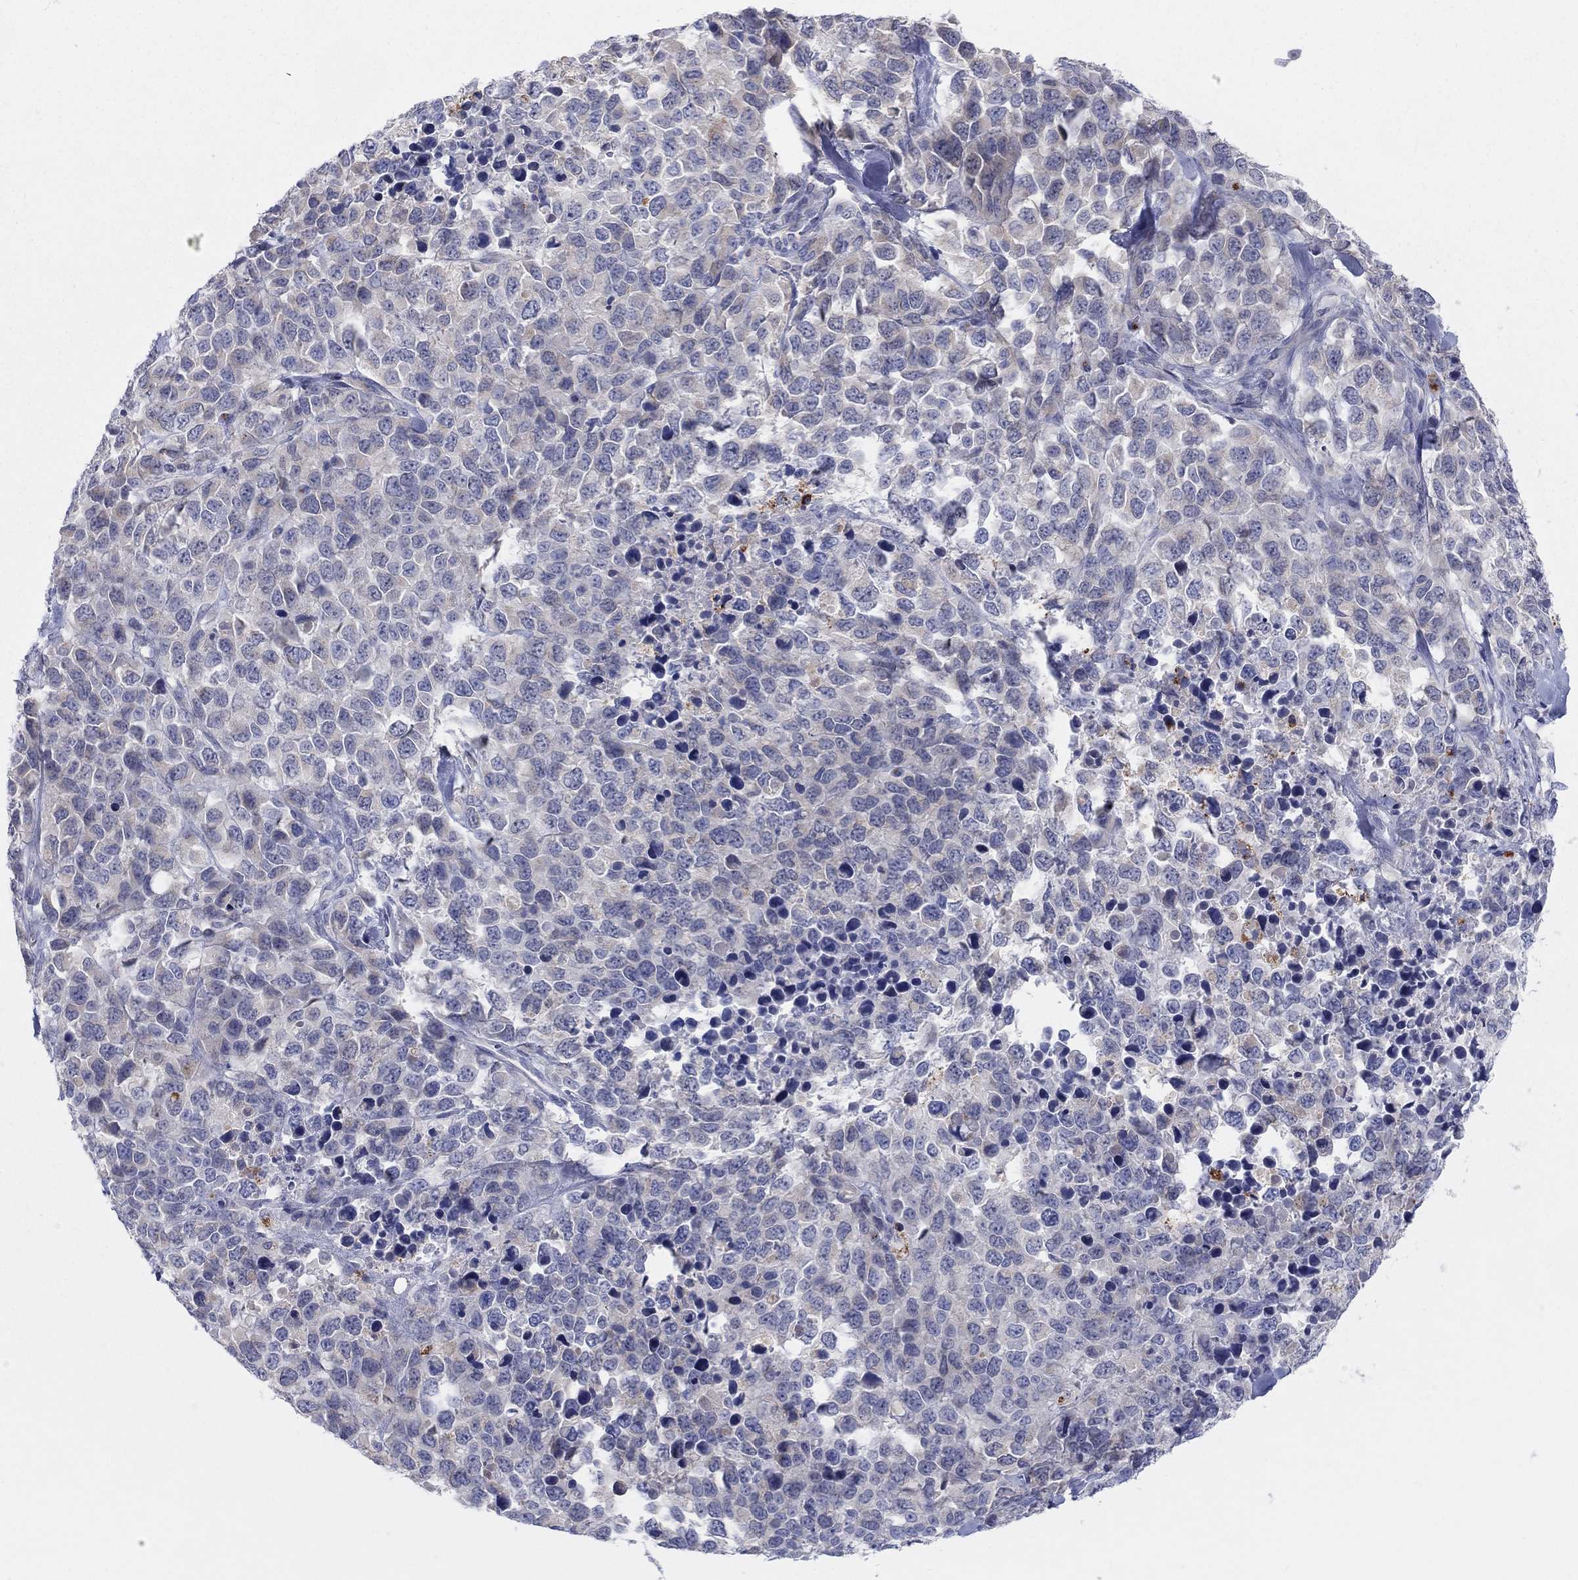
{"staining": {"intensity": "negative", "quantity": "none", "location": "none"}, "tissue": "melanoma", "cell_type": "Tumor cells", "image_type": "cancer", "snomed": [{"axis": "morphology", "description": "Malignant melanoma, Metastatic site"}, {"axis": "topography", "description": "Skin"}], "caption": "Immunohistochemistry (IHC) image of melanoma stained for a protein (brown), which reveals no staining in tumor cells.", "gene": "BCO2", "patient": {"sex": "male", "age": 84}}